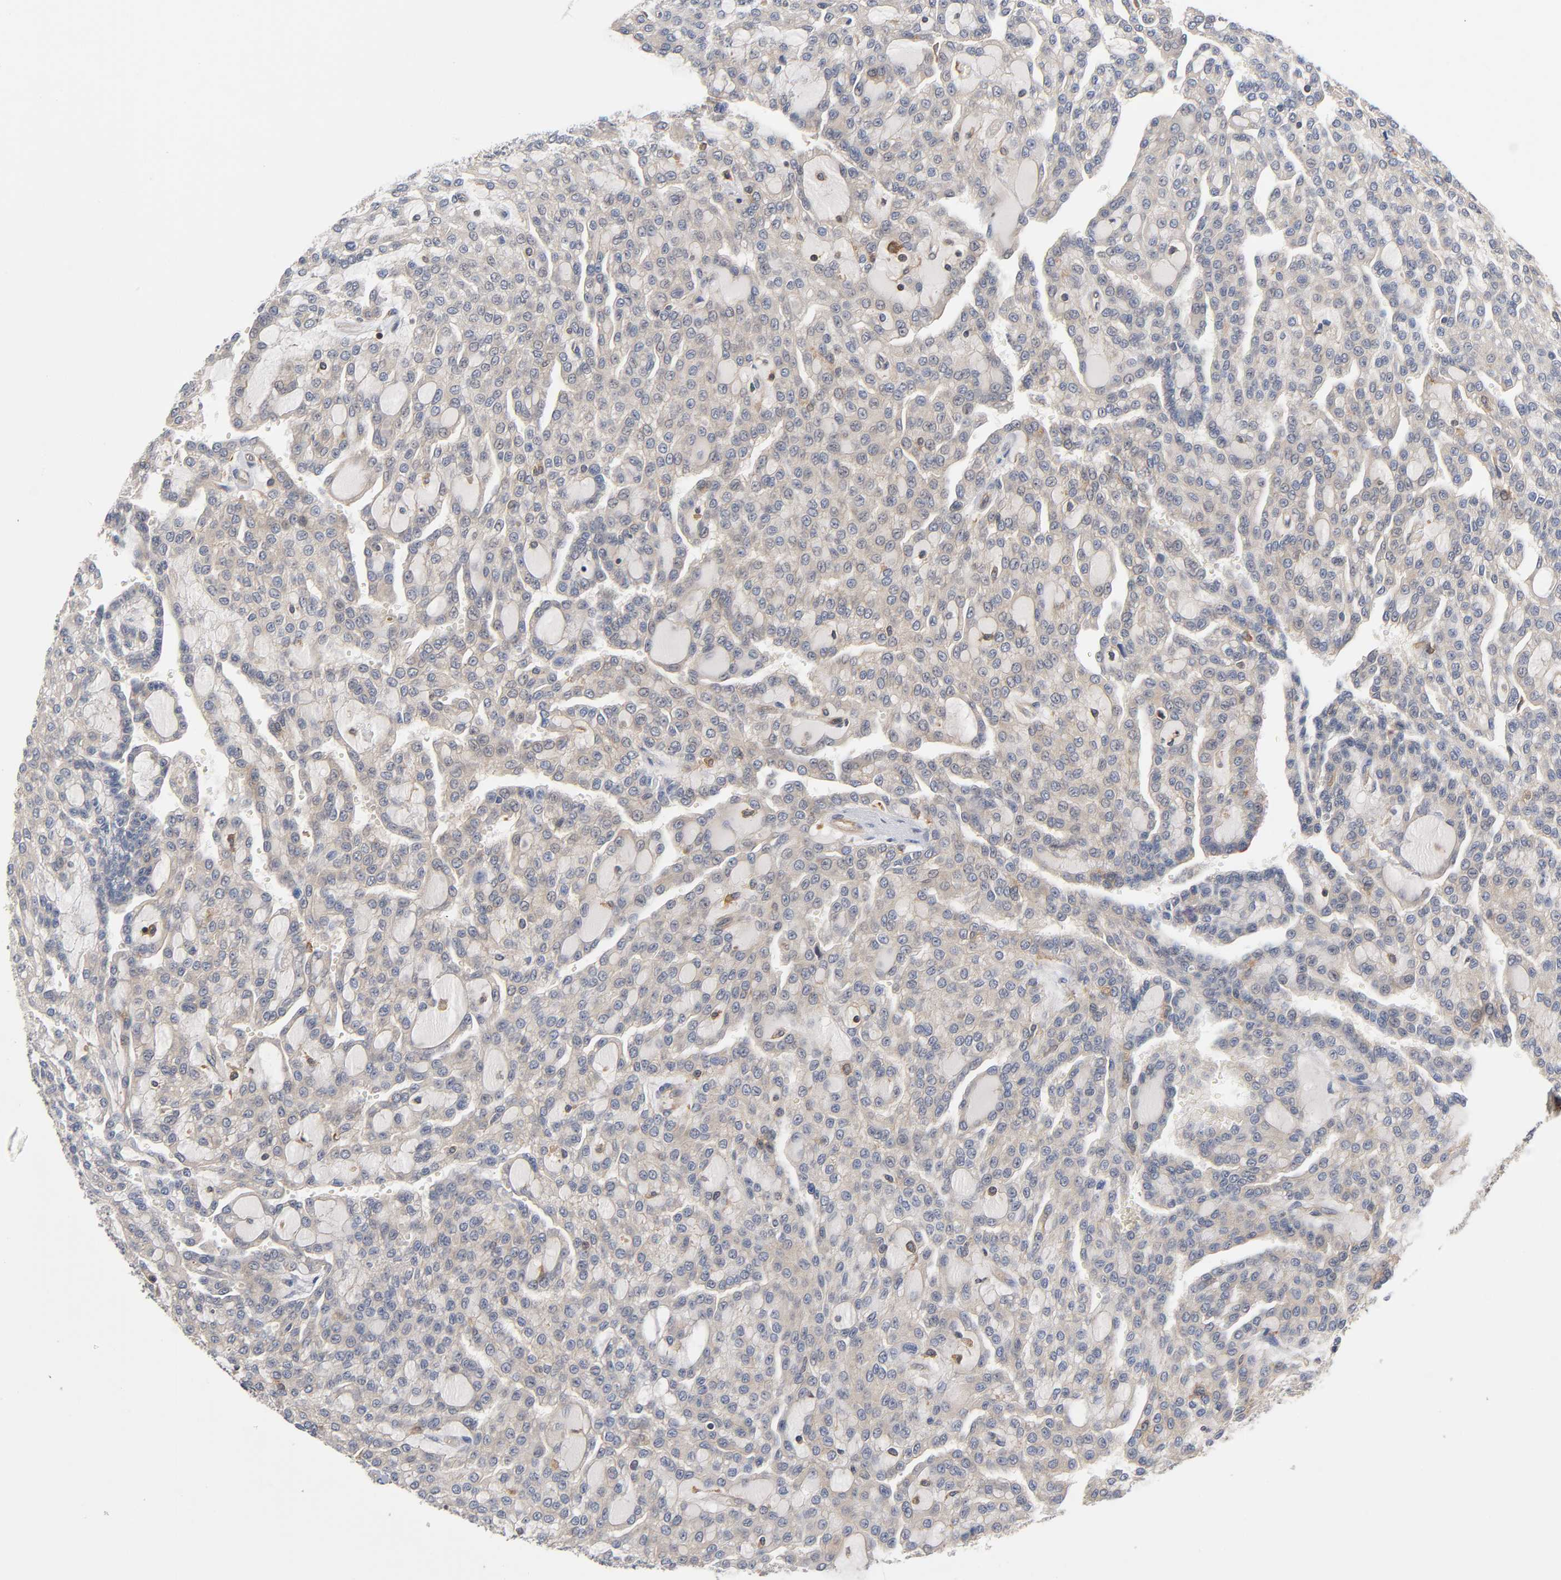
{"staining": {"intensity": "weak", "quantity": "25%-75%", "location": "cytoplasmic/membranous,nuclear"}, "tissue": "renal cancer", "cell_type": "Tumor cells", "image_type": "cancer", "snomed": [{"axis": "morphology", "description": "Adenocarcinoma, NOS"}, {"axis": "topography", "description": "Kidney"}], "caption": "Renal cancer (adenocarcinoma) stained with IHC exhibits weak cytoplasmic/membranous and nuclear positivity in about 25%-75% of tumor cells. The staining was performed using DAB to visualize the protein expression in brown, while the nuclei were stained in blue with hematoxylin (Magnification: 20x).", "gene": "ACTR2", "patient": {"sex": "male", "age": 63}}